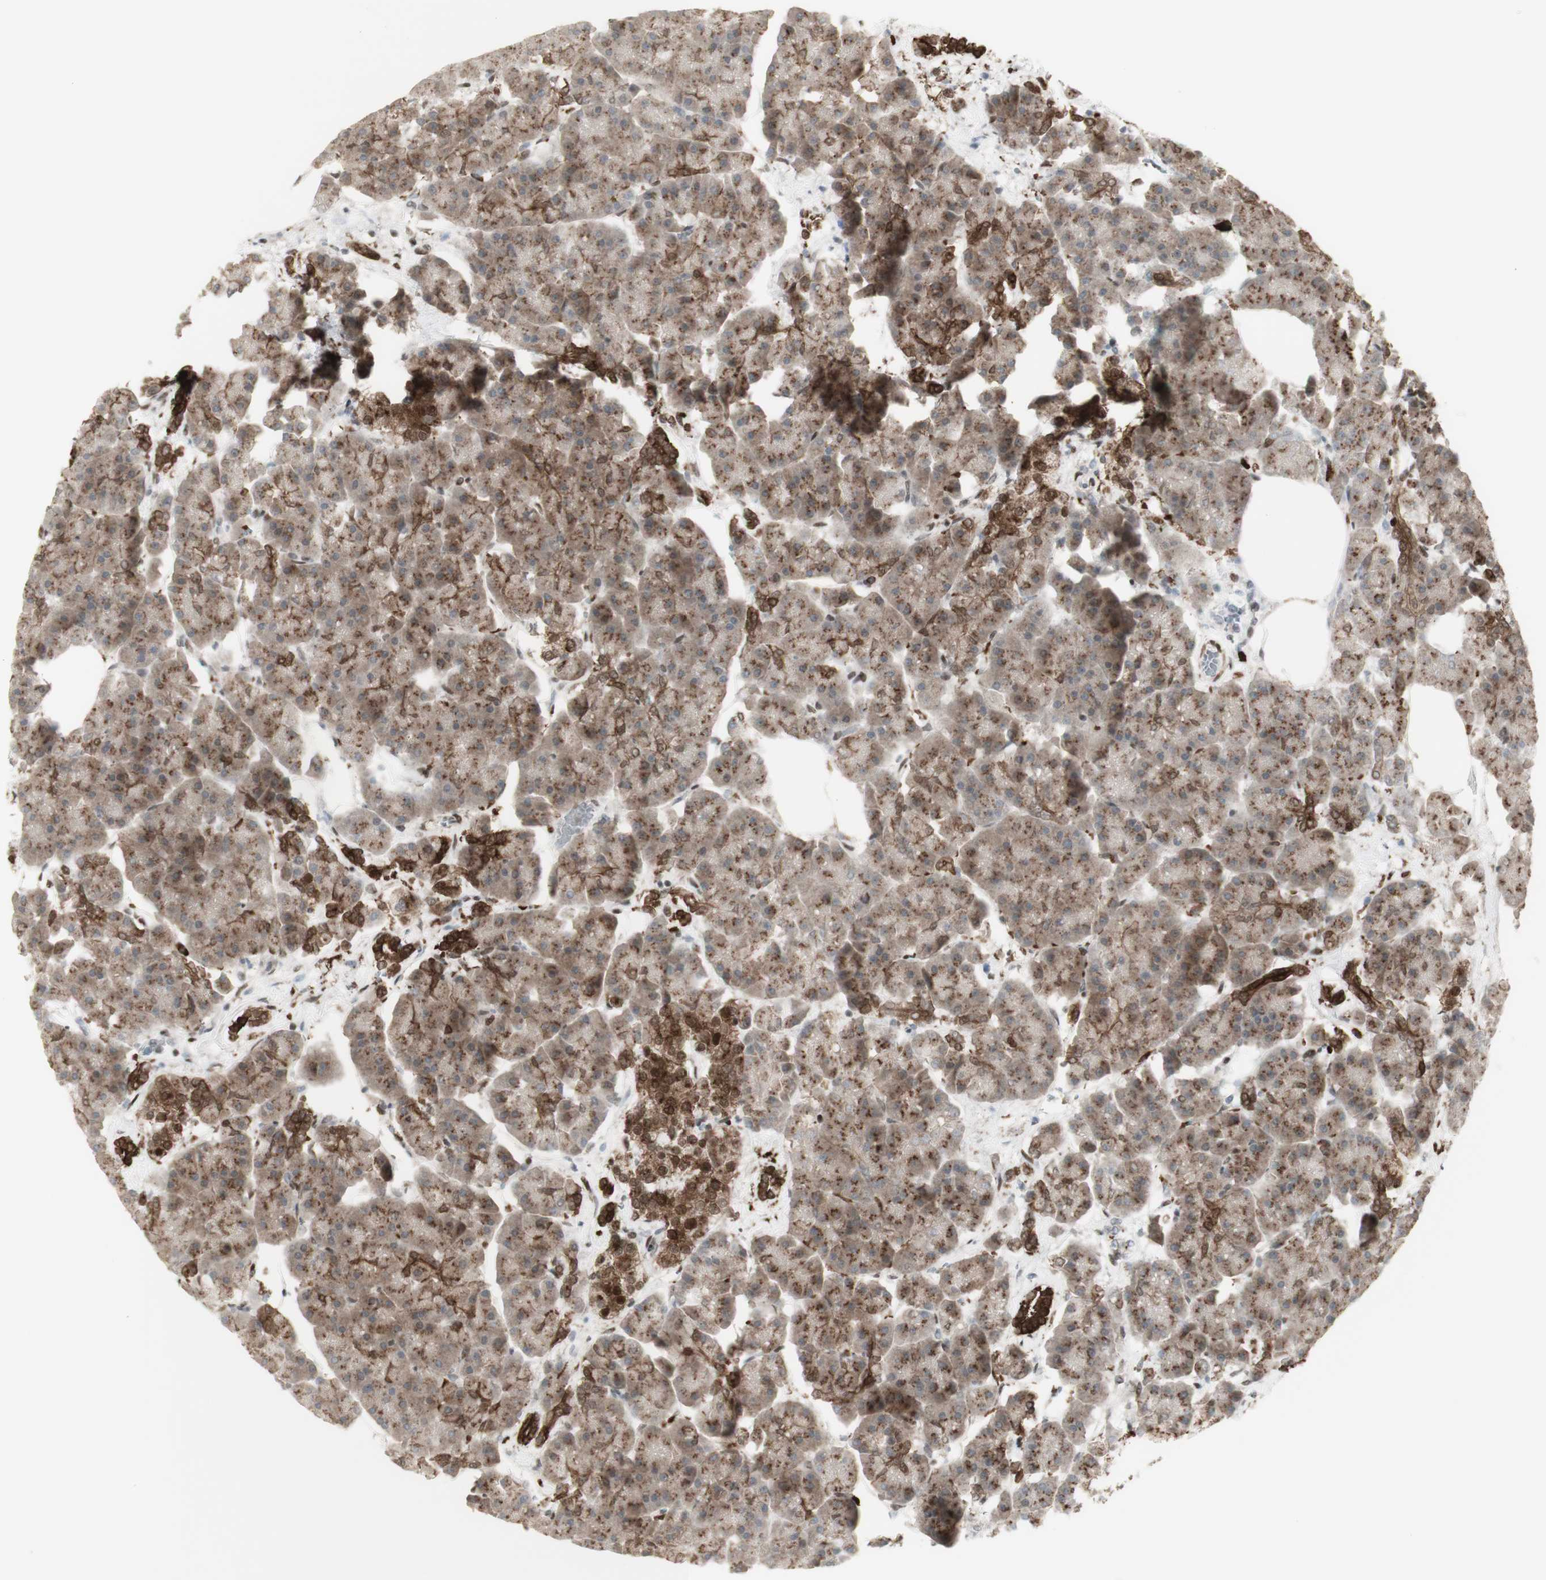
{"staining": {"intensity": "moderate", "quantity": ">75%", "location": "cytoplasmic/membranous"}, "tissue": "pancreas", "cell_type": "Exocrine glandular cells", "image_type": "normal", "snomed": [{"axis": "morphology", "description": "Normal tissue, NOS"}, {"axis": "topography", "description": "Pancreas"}], "caption": "Moderate cytoplasmic/membranous protein expression is appreciated in approximately >75% of exocrine glandular cells in pancreas.", "gene": "C1orf116", "patient": {"sex": "female", "age": 70}}